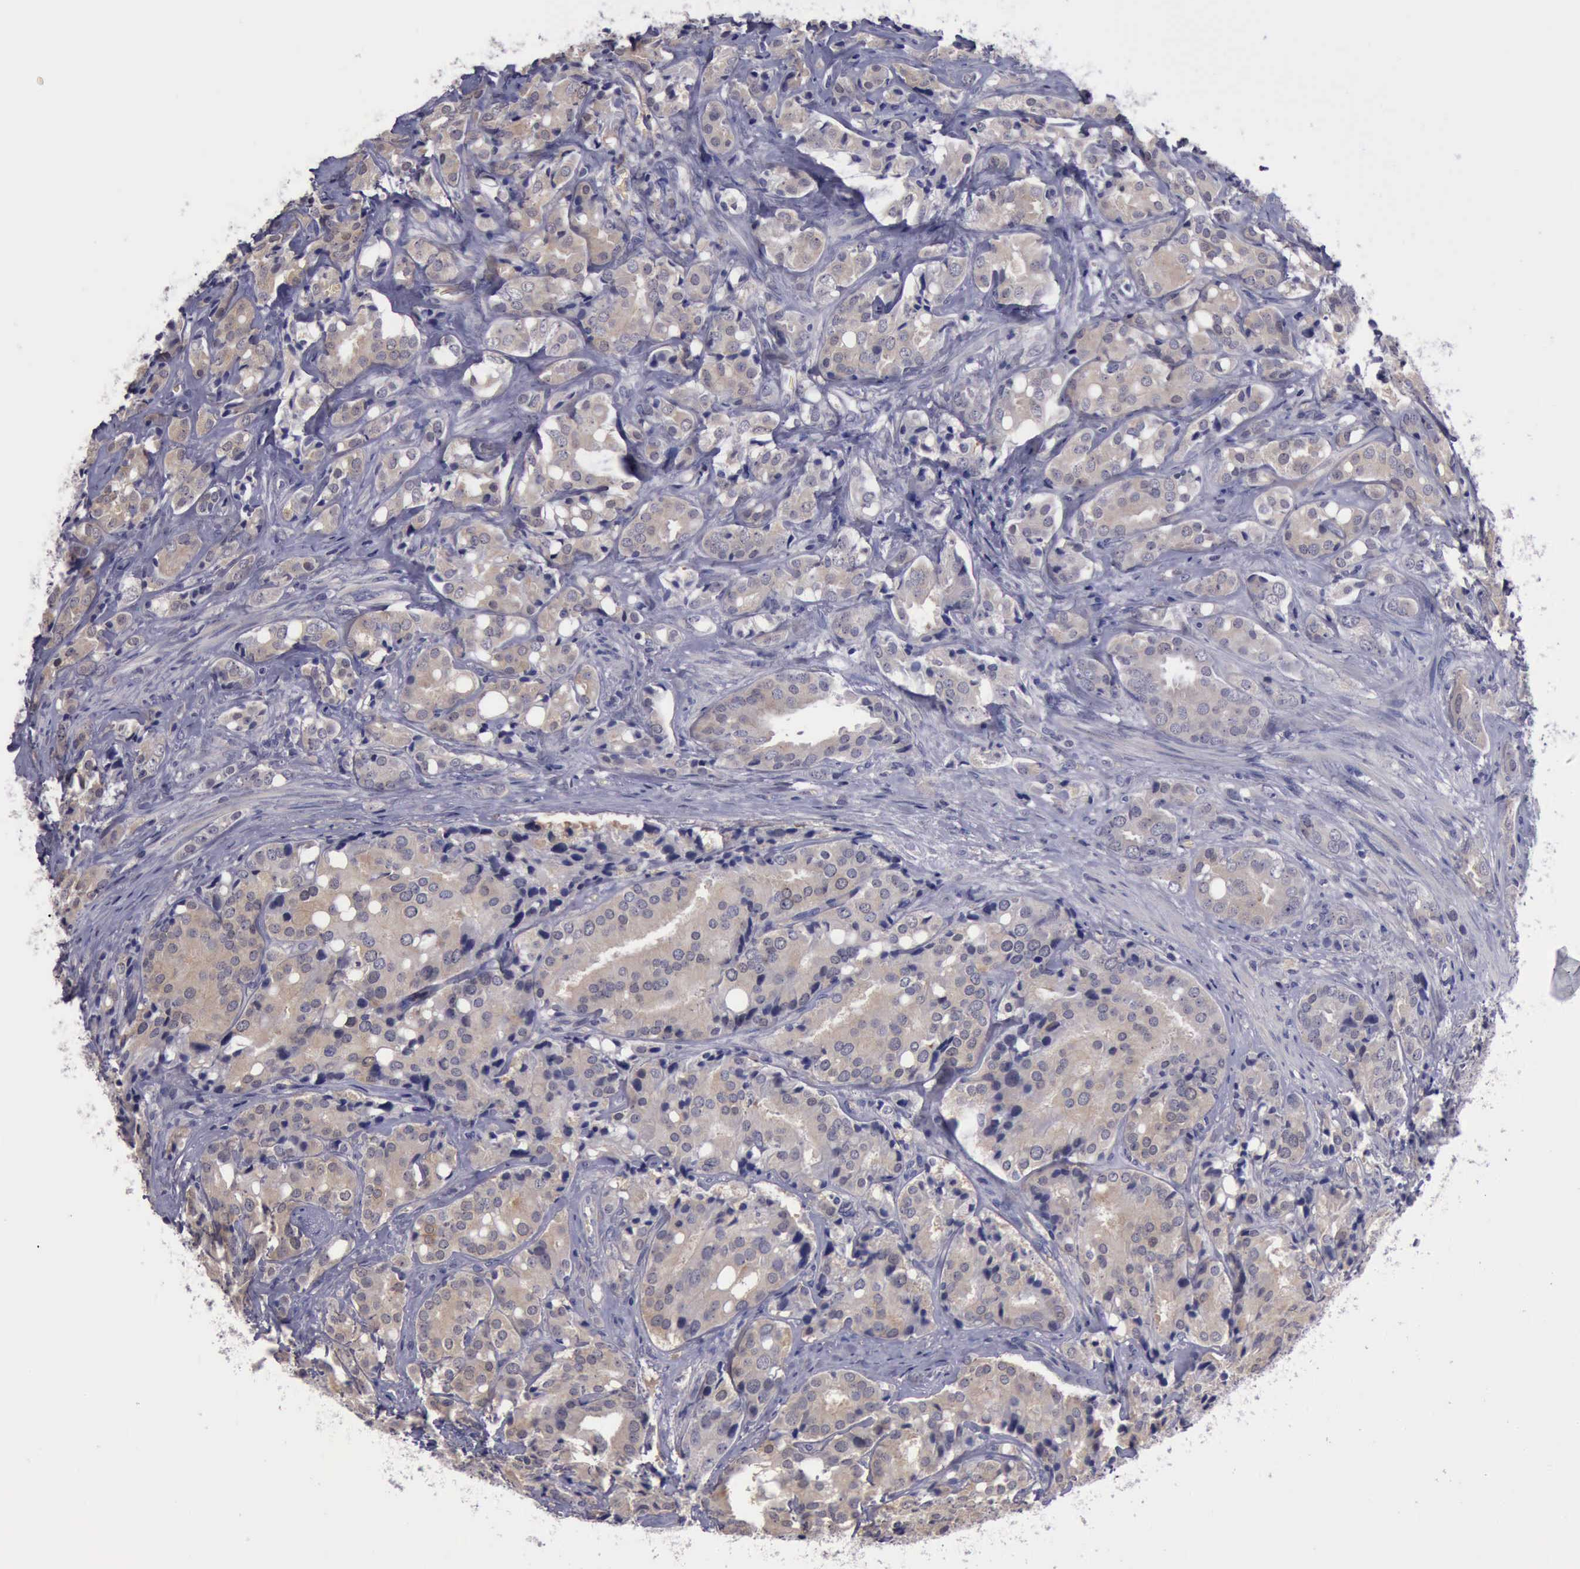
{"staining": {"intensity": "weak", "quantity": ">75%", "location": "cytoplasmic/membranous"}, "tissue": "prostate cancer", "cell_type": "Tumor cells", "image_type": "cancer", "snomed": [{"axis": "morphology", "description": "Adenocarcinoma, High grade"}, {"axis": "topography", "description": "Prostate"}], "caption": "The immunohistochemical stain shows weak cytoplasmic/membranous staining in tumor cells of prostate adenocarcinoma (high-grade) tissue.", "gene": "CEP128", "patient": {"sex": "male", "age": 68}}